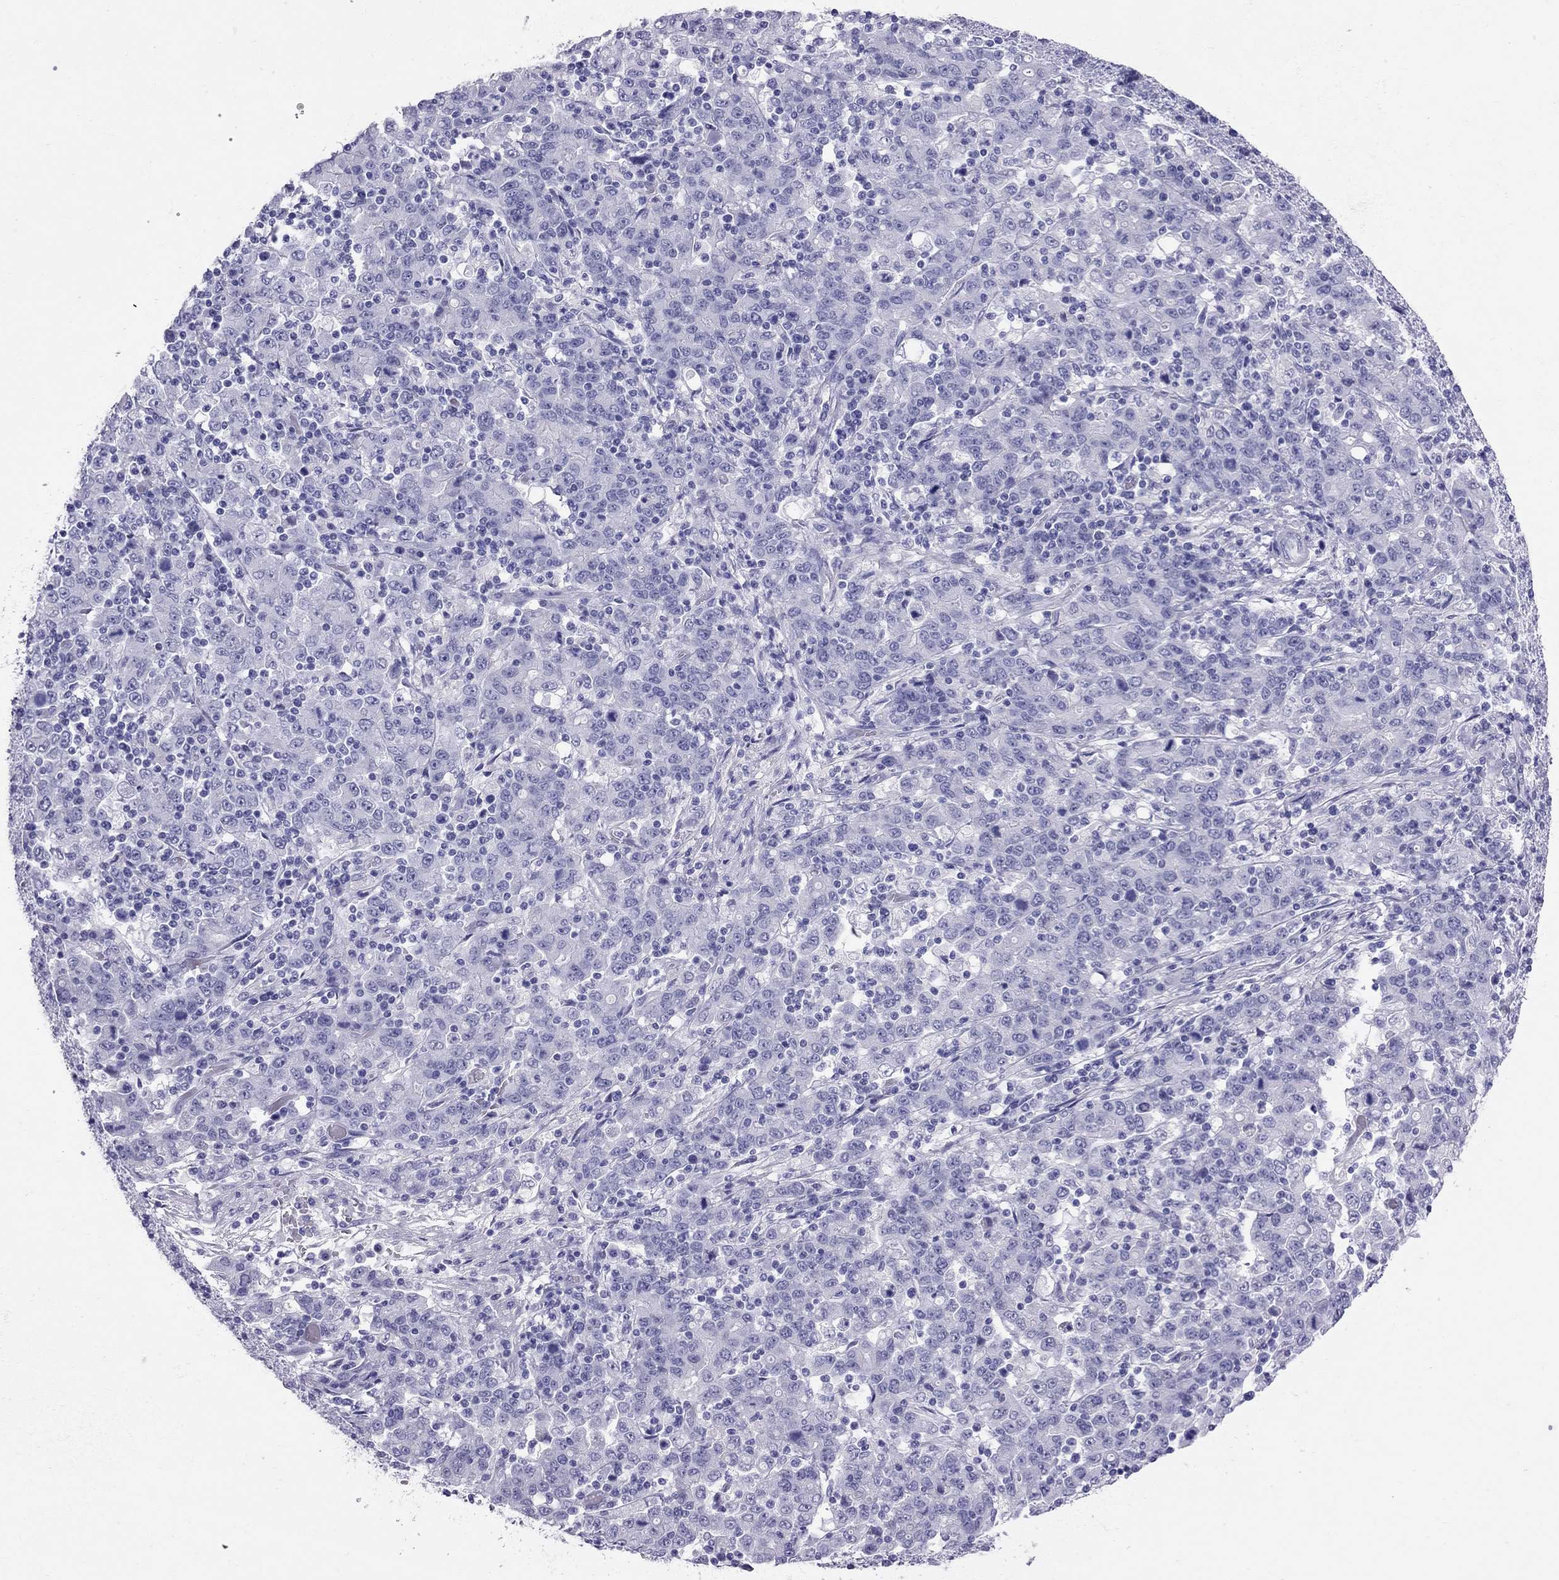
{"staining": {"intensity": "negative", "quantity": "none", "location": "none"}, "tissue": "stomach cancer", "cell_type": "Tumor cells", "image_type": "cancer", "snomed": [{"axis": "morphology", "description": "Adenocarcinoma, NOS"}, {"axis": "topography", "description": "Stomach, upper"}], "caption": "There is no significant positivity in tumor cells of stomach cancer (adenocarcinoma).", "gene": "PSMB11", "patient": {"sex": "male", "age": 69}}